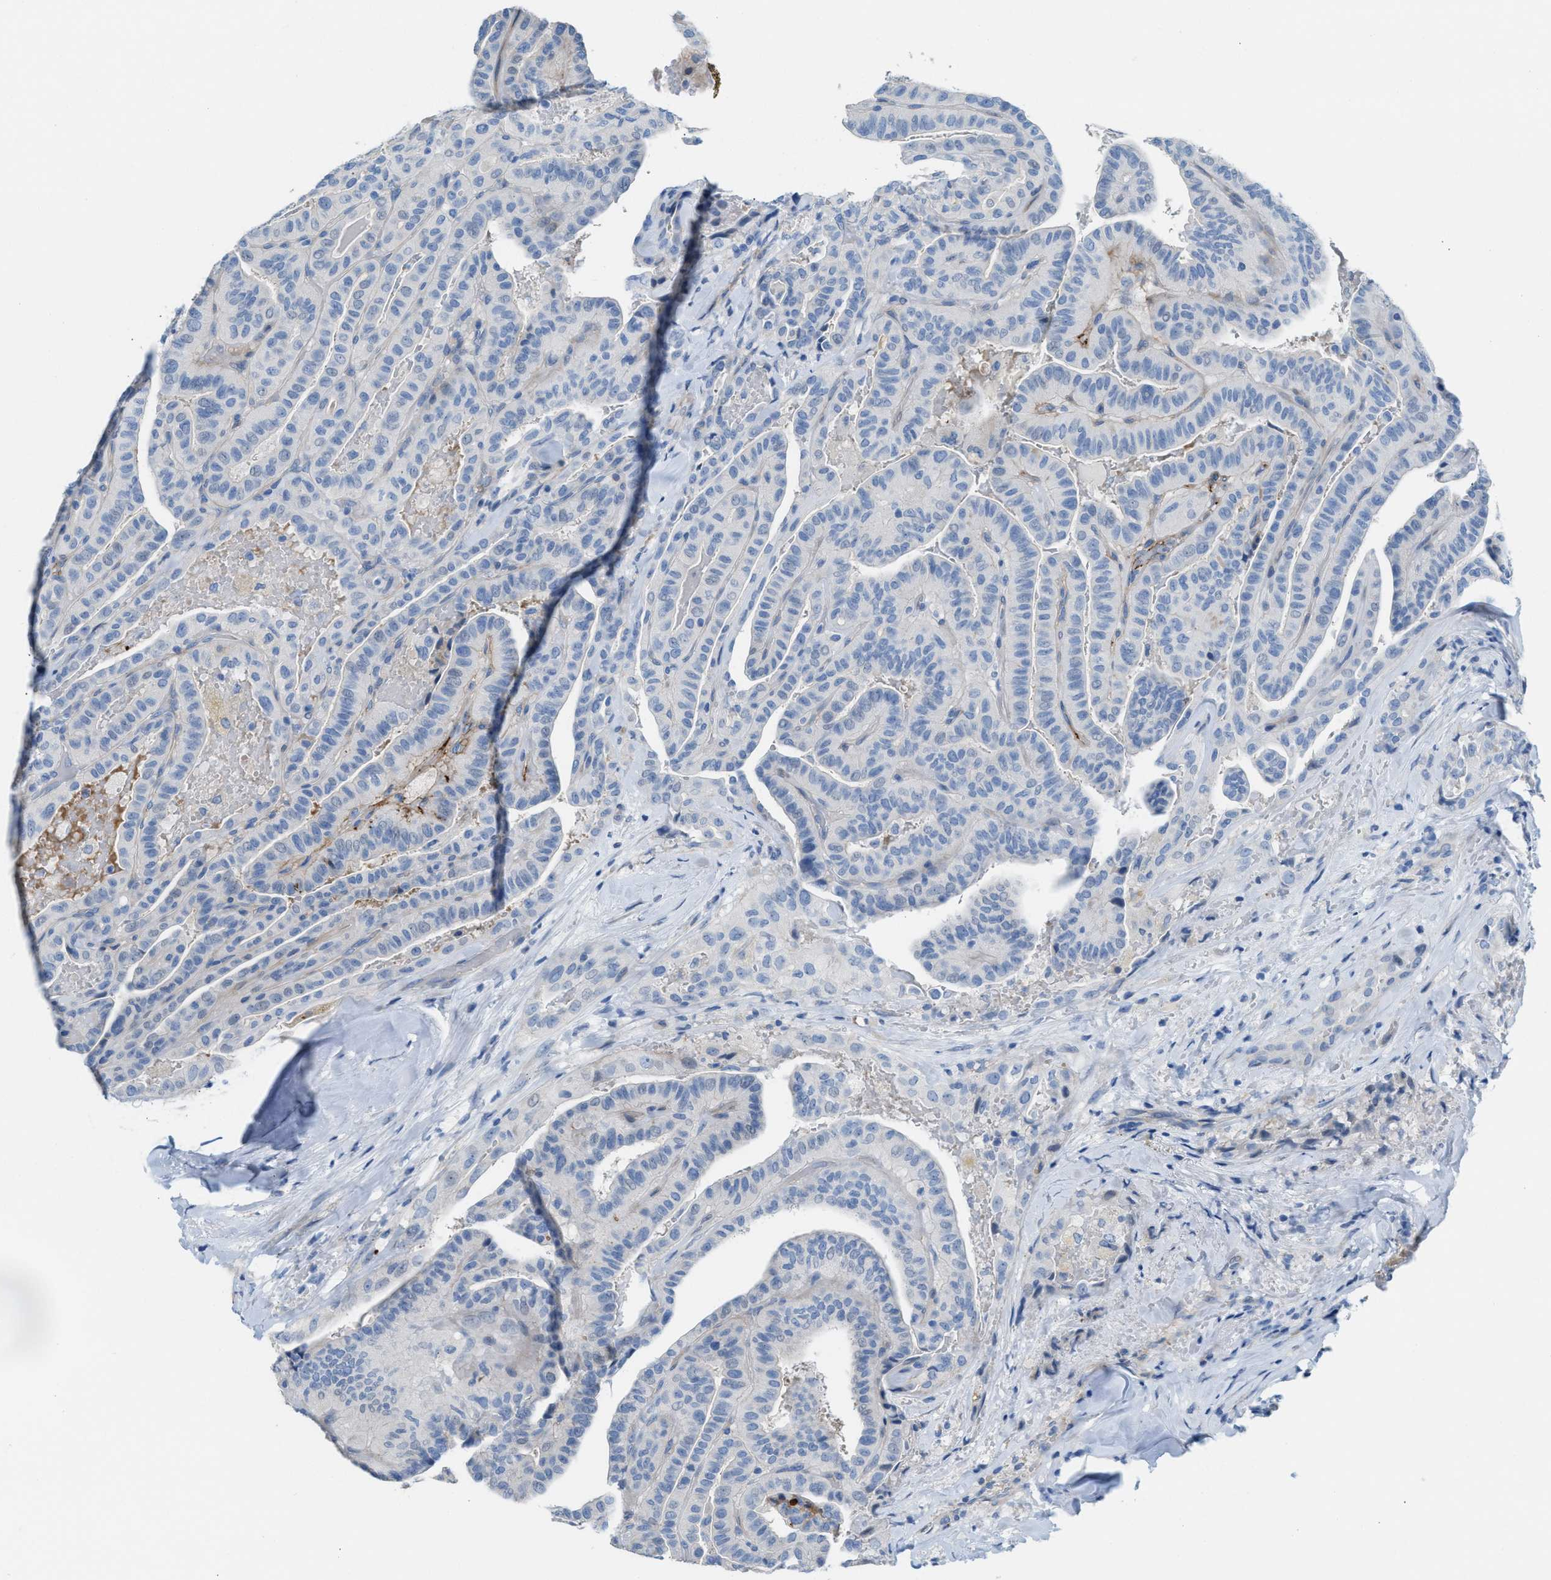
{"staining": {"intensity": "negative", "quantity": "none", "location": "none"}, "tissue": "thyroid cancer", "cell_type": "Tumor cells", "image_type": "cancer", "snomed": [{"axis": "morphology", "description": "Papillary adenocarcinoma, NOS"}, {"axis": "topography", "description": "Thyroid gland"}], "caption": "Immunohistochemical staining of human thyroid cancer (papillary adenocarcinoma) displays no significant staining in tumor cells.", "gene": "MPP3", "patient": {"sex": "male", "age": 77}}